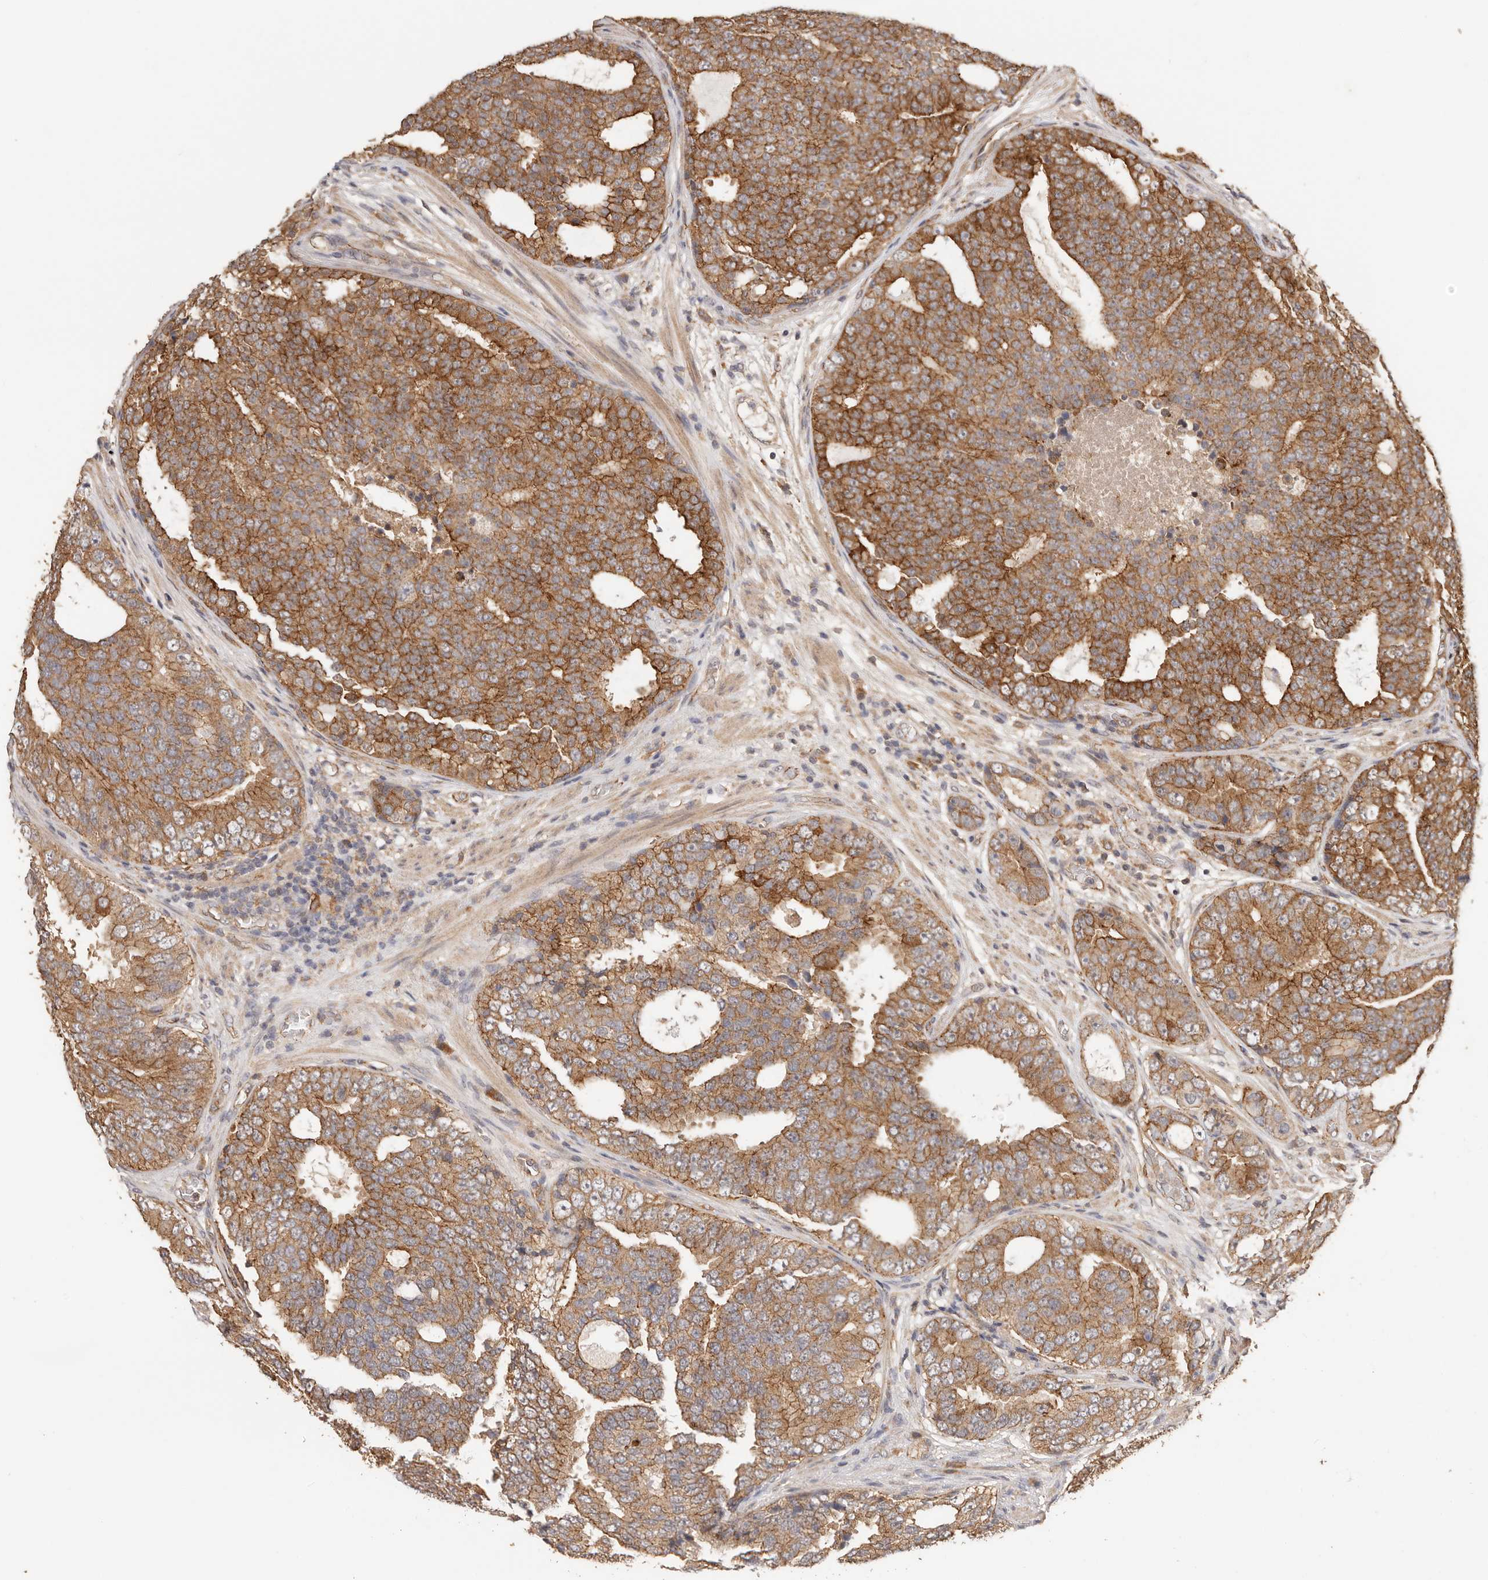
{"staining": {"intensity": "moderate", "quantity": ">75%", "location": "cytoplasmic/membranous"}, "tissue": "prostate cancer", "cell_type": "Tumor cells", "image_type": "cancer", "snomed": [{"axis": "morphology", "description": "Adenocarcinoma, High grade"}, {"axis": "topography", "description": "Prostate"}], "caption": "A high-resolution photomicrograph shows IHC staining of prostate high-grade adenocarcinoma, which demonstrates moderate cytoplasmic/membranous expression in about >75% of tumor cells.", "gene": "AFDN", "patient": {"sex": "male", "age": 56}}